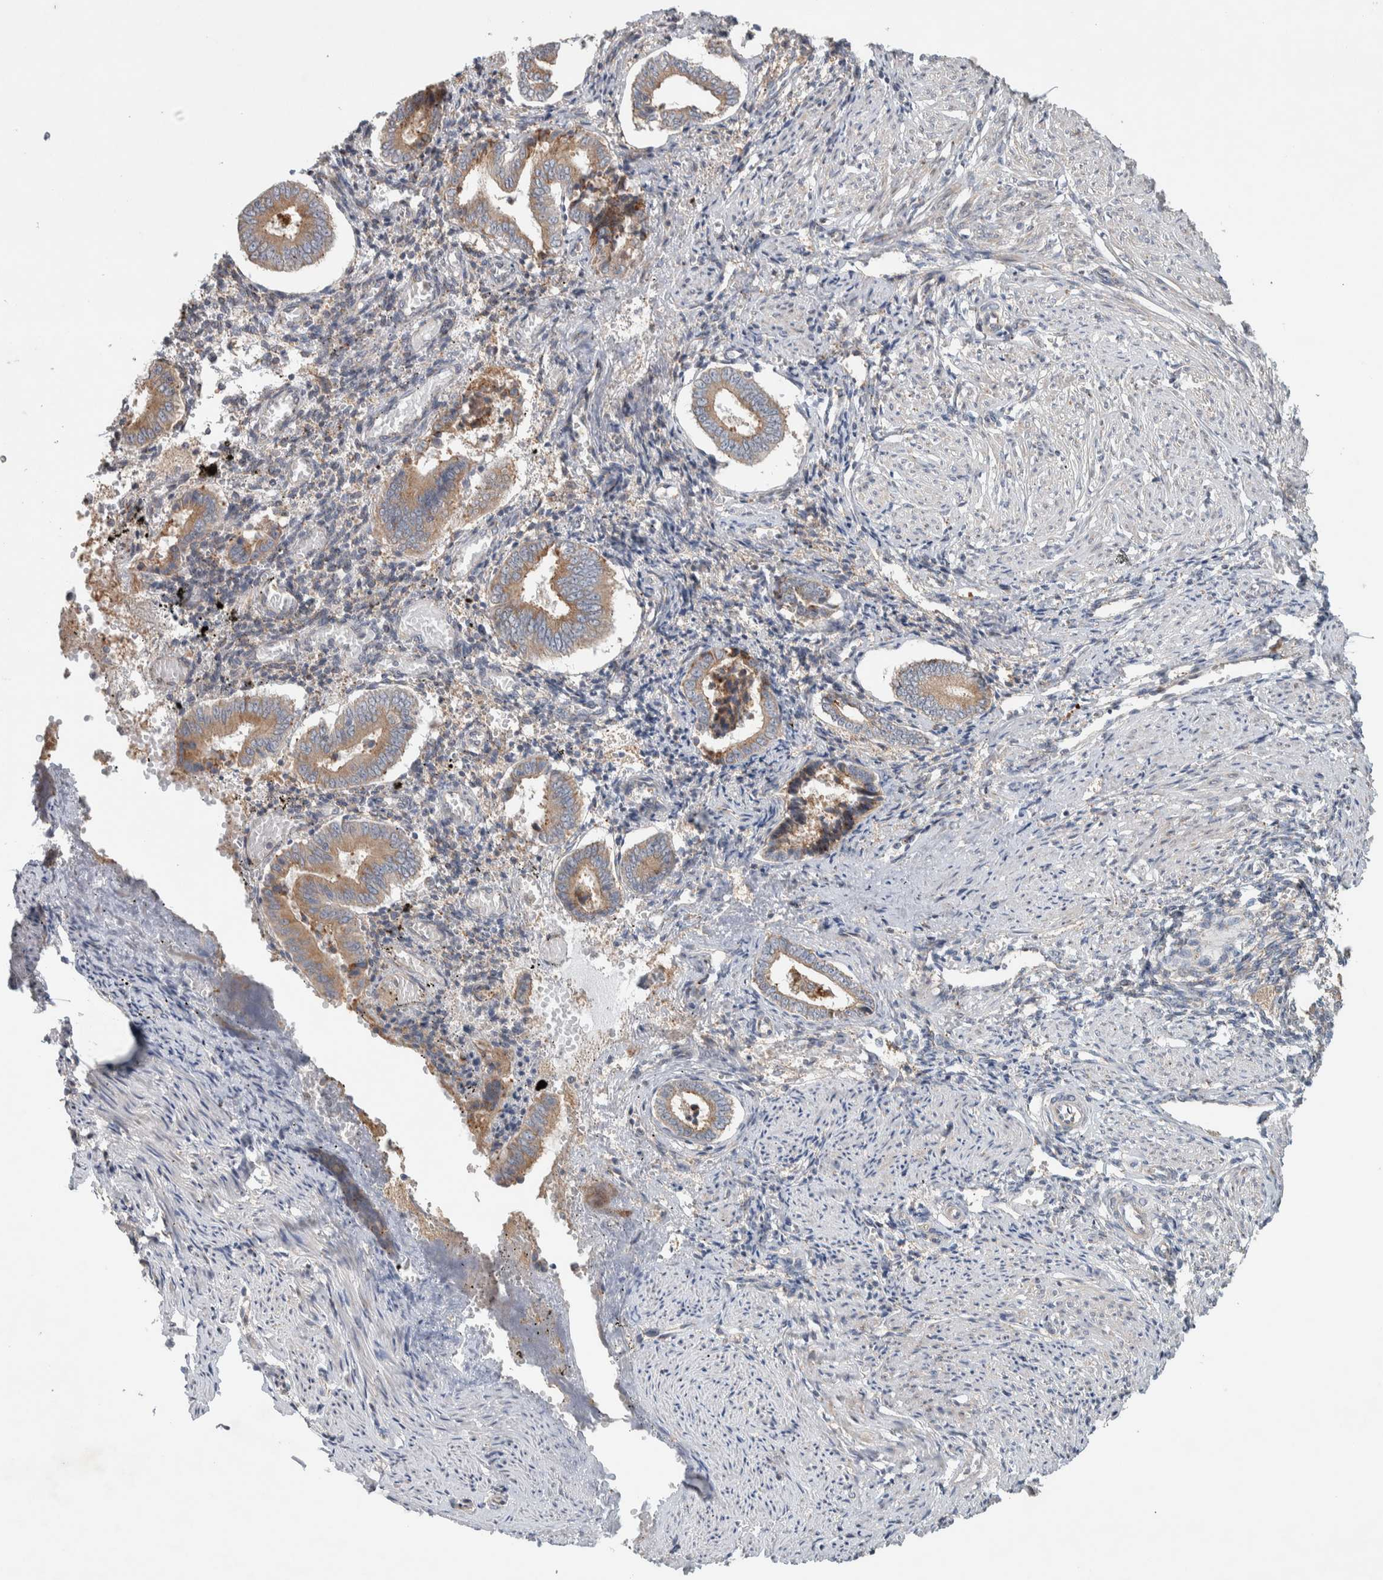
{"staining": {"intensity": "weak", "quantity": "<25%", "location": "cytoplasmic/membranous"}, "tissue": "endometrium", "cell_type": "Cells in endometrial stroma", "image_type": "normal", "snomed": [{"axis": "morphology", "description": "Normal tissue, NOS"}, {"axis": "topography", "description": "Endometrium"}], "caption": "The immunohistochemistry image has no significant positivity in cells in endometrial stroma of endometrium.", "gene": "ADCY8", "patient": {"sex": "female", "age": 42}}